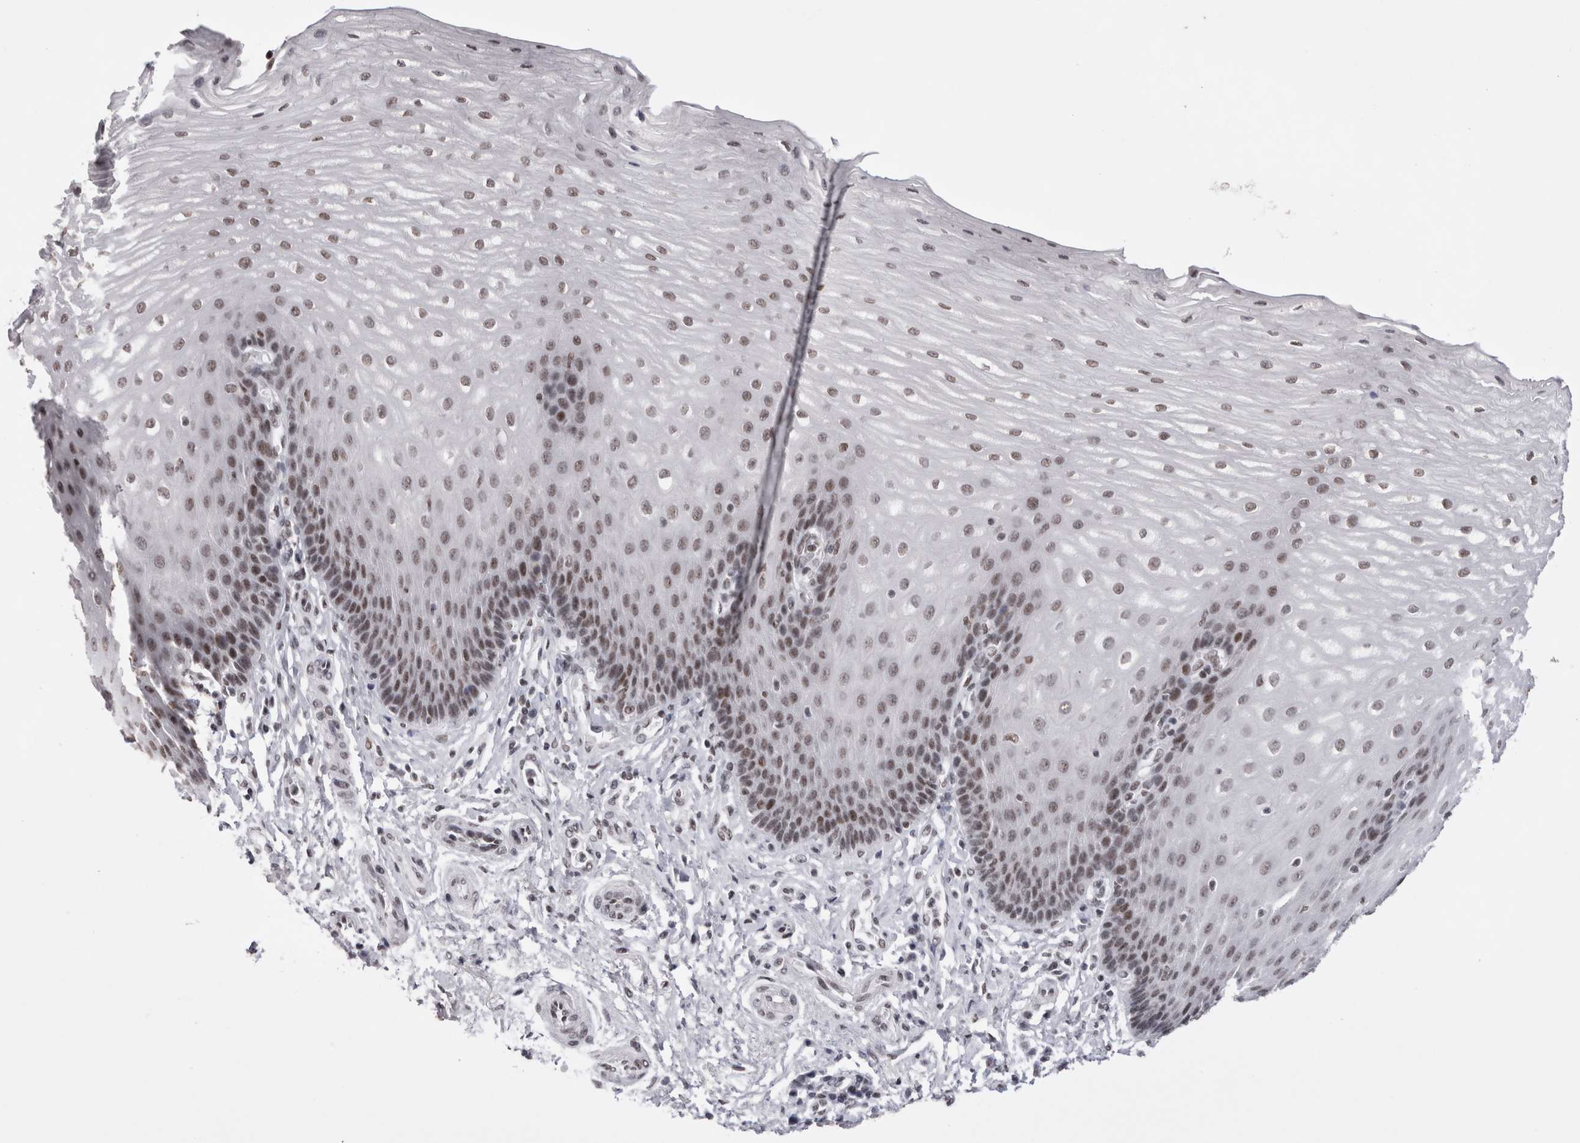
{"staining": {"intensity": "moderate", "quantity": ">75%", "location": "nuclear"}, "tissue": "esophagus", "cell_type": "Squamous epithelial cells", "image_type": "normal", "snomed": [{"axis": "morphology", "description": "Normal tissue, NOS"}, {"axis": "topography", "description": "Esophagus"}], "caption": "A brown stain highlights moderate nuclear staining of a protein in squamous epithelial cells of unremarkable human esophagus.", "gene": "SMC1A", "patient": {"sex": "male", "age": 54}}